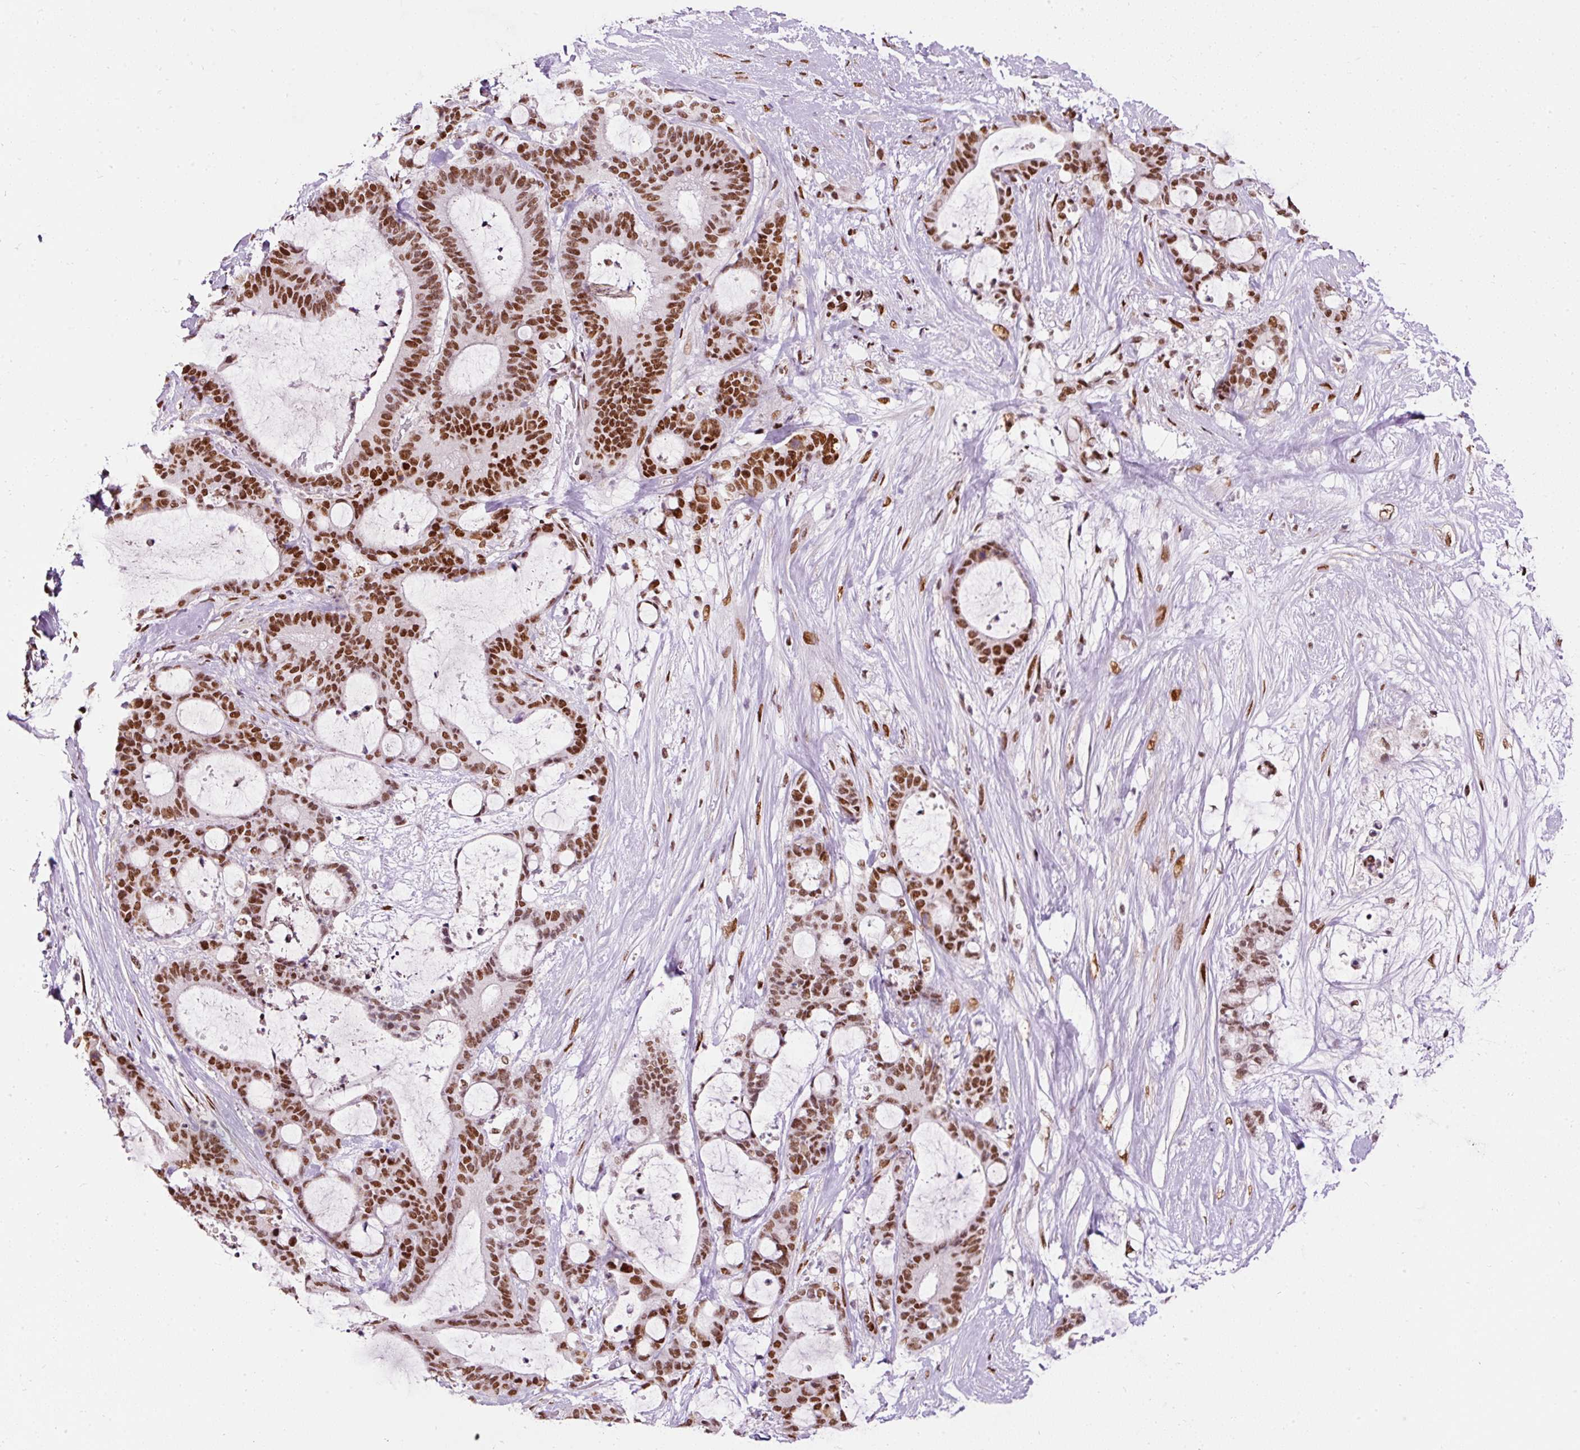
{"staining": {"intensity": "strong", "quantity": ">75%", "location": "nuclear"}, "tissue": "liver cancer", "cell_type": "Tumor cells", "image_type": "cancer", "snomed": [{"axis": "morphology", "description": "Normal tissue, NOS"}, {"axis": "morphology", "description": "Cholangiocarcinoma"}, {"axis": "topography", "description": "Liver"}, {"axis": "topography", "description": "Peripheral nerve tissue"}], "caption": "There is high levels of strong nuclear positivity in tumor cells of liver cholangiocarcinoma, as demonstrated by immunohistochemical staining (brown color).", "gene": "HNRNPC", "patient": {"sex": "female", "age": 73}}